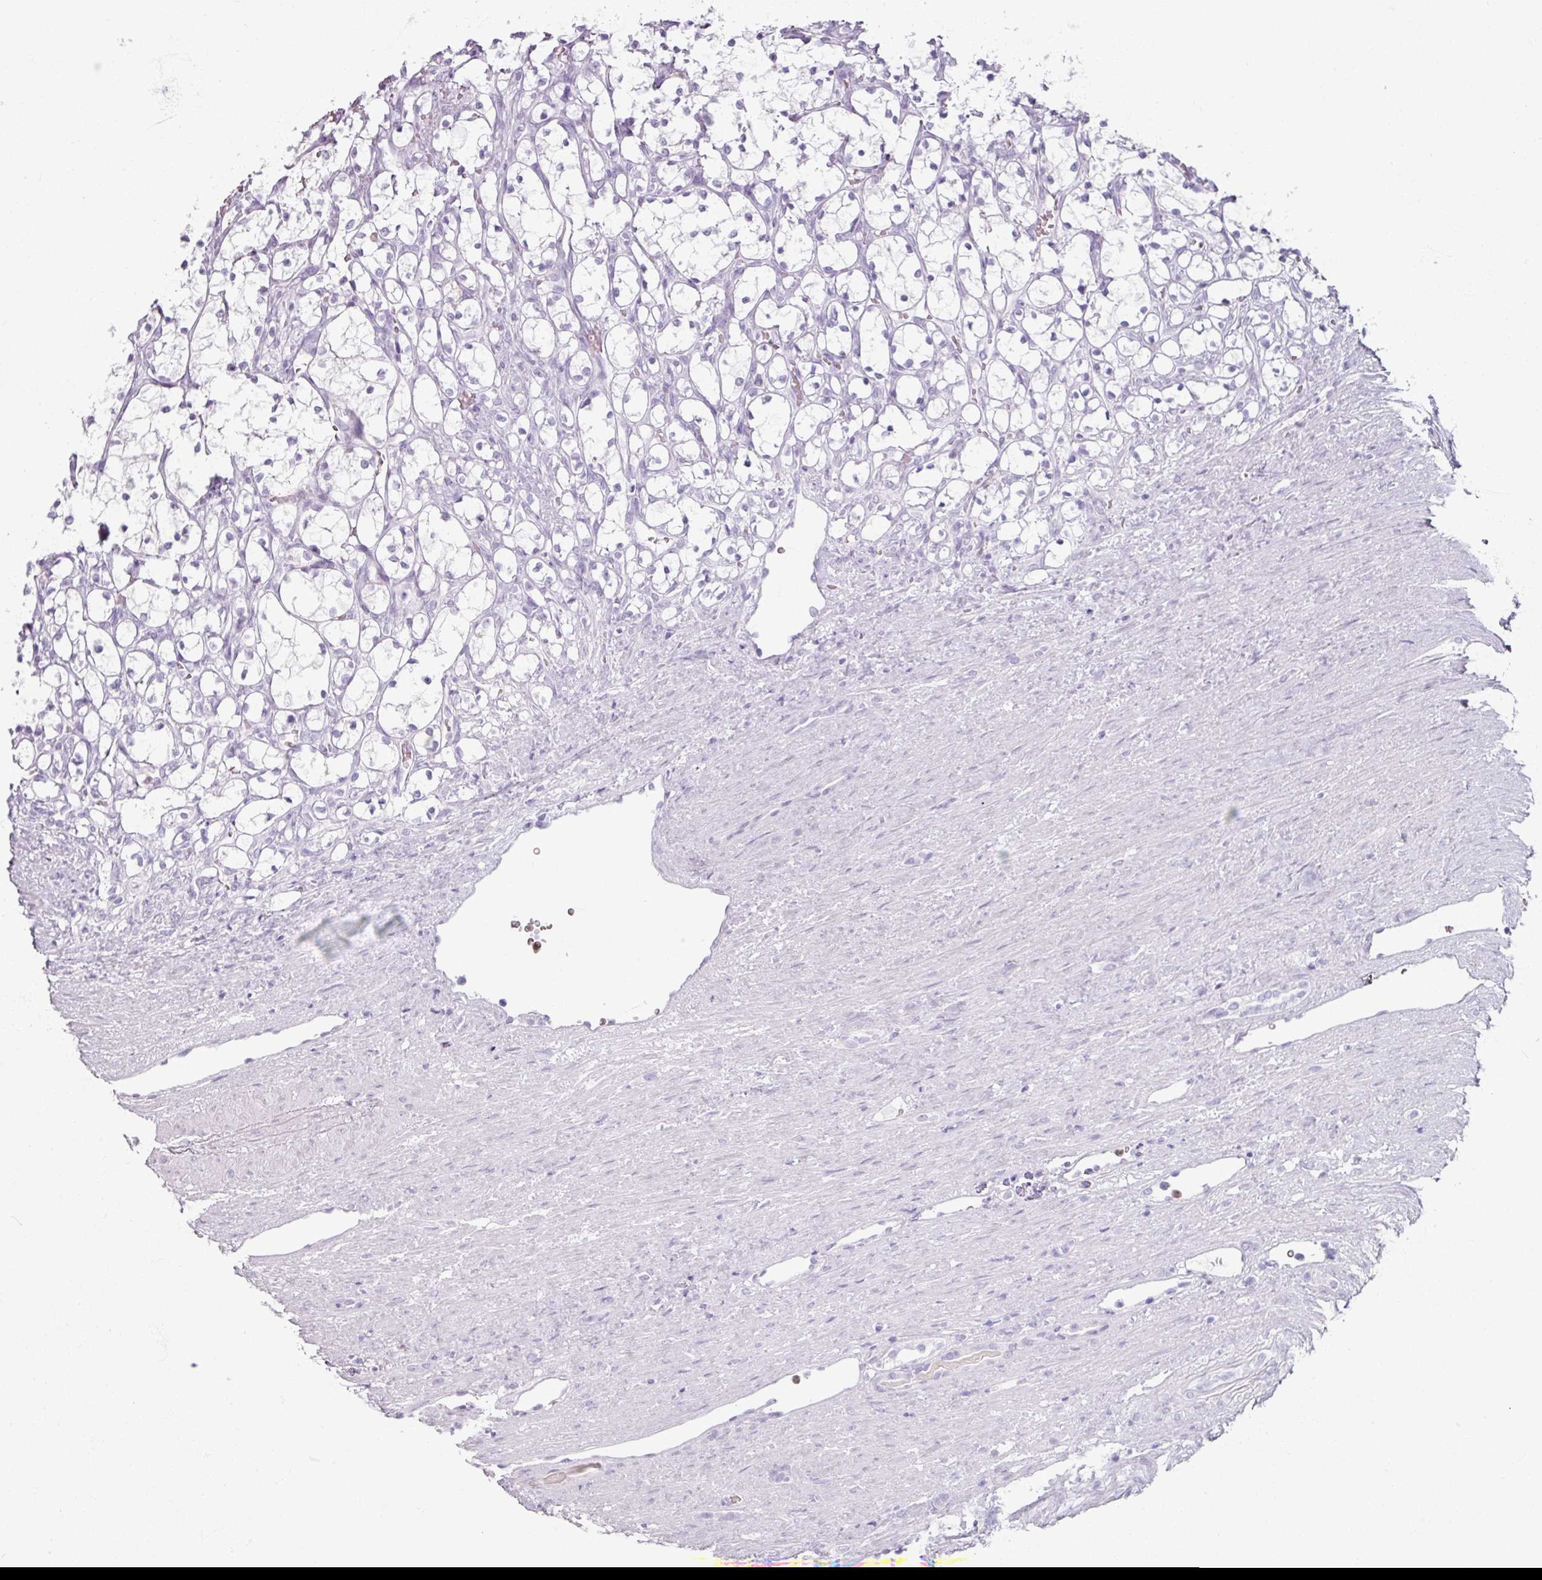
{"staining": {"intensity": "negative", "quantity": "none", "location": "none"}, "tissue": "renal cancer", "cell_type": "Tumor cells", "image_type": "cancer", "snomed": [{"axis": "morphology", "description": "Adenocarcinoma, NOS"}, {"axis": "topography", "description": "Kidney"}], "caption": "Adenocarcinoma (renal) was stained to show a protein in brown. There is no significant expression in tumor cells.", "gene": "ARG1", "patient": {"sex": "female", "age": 69}}